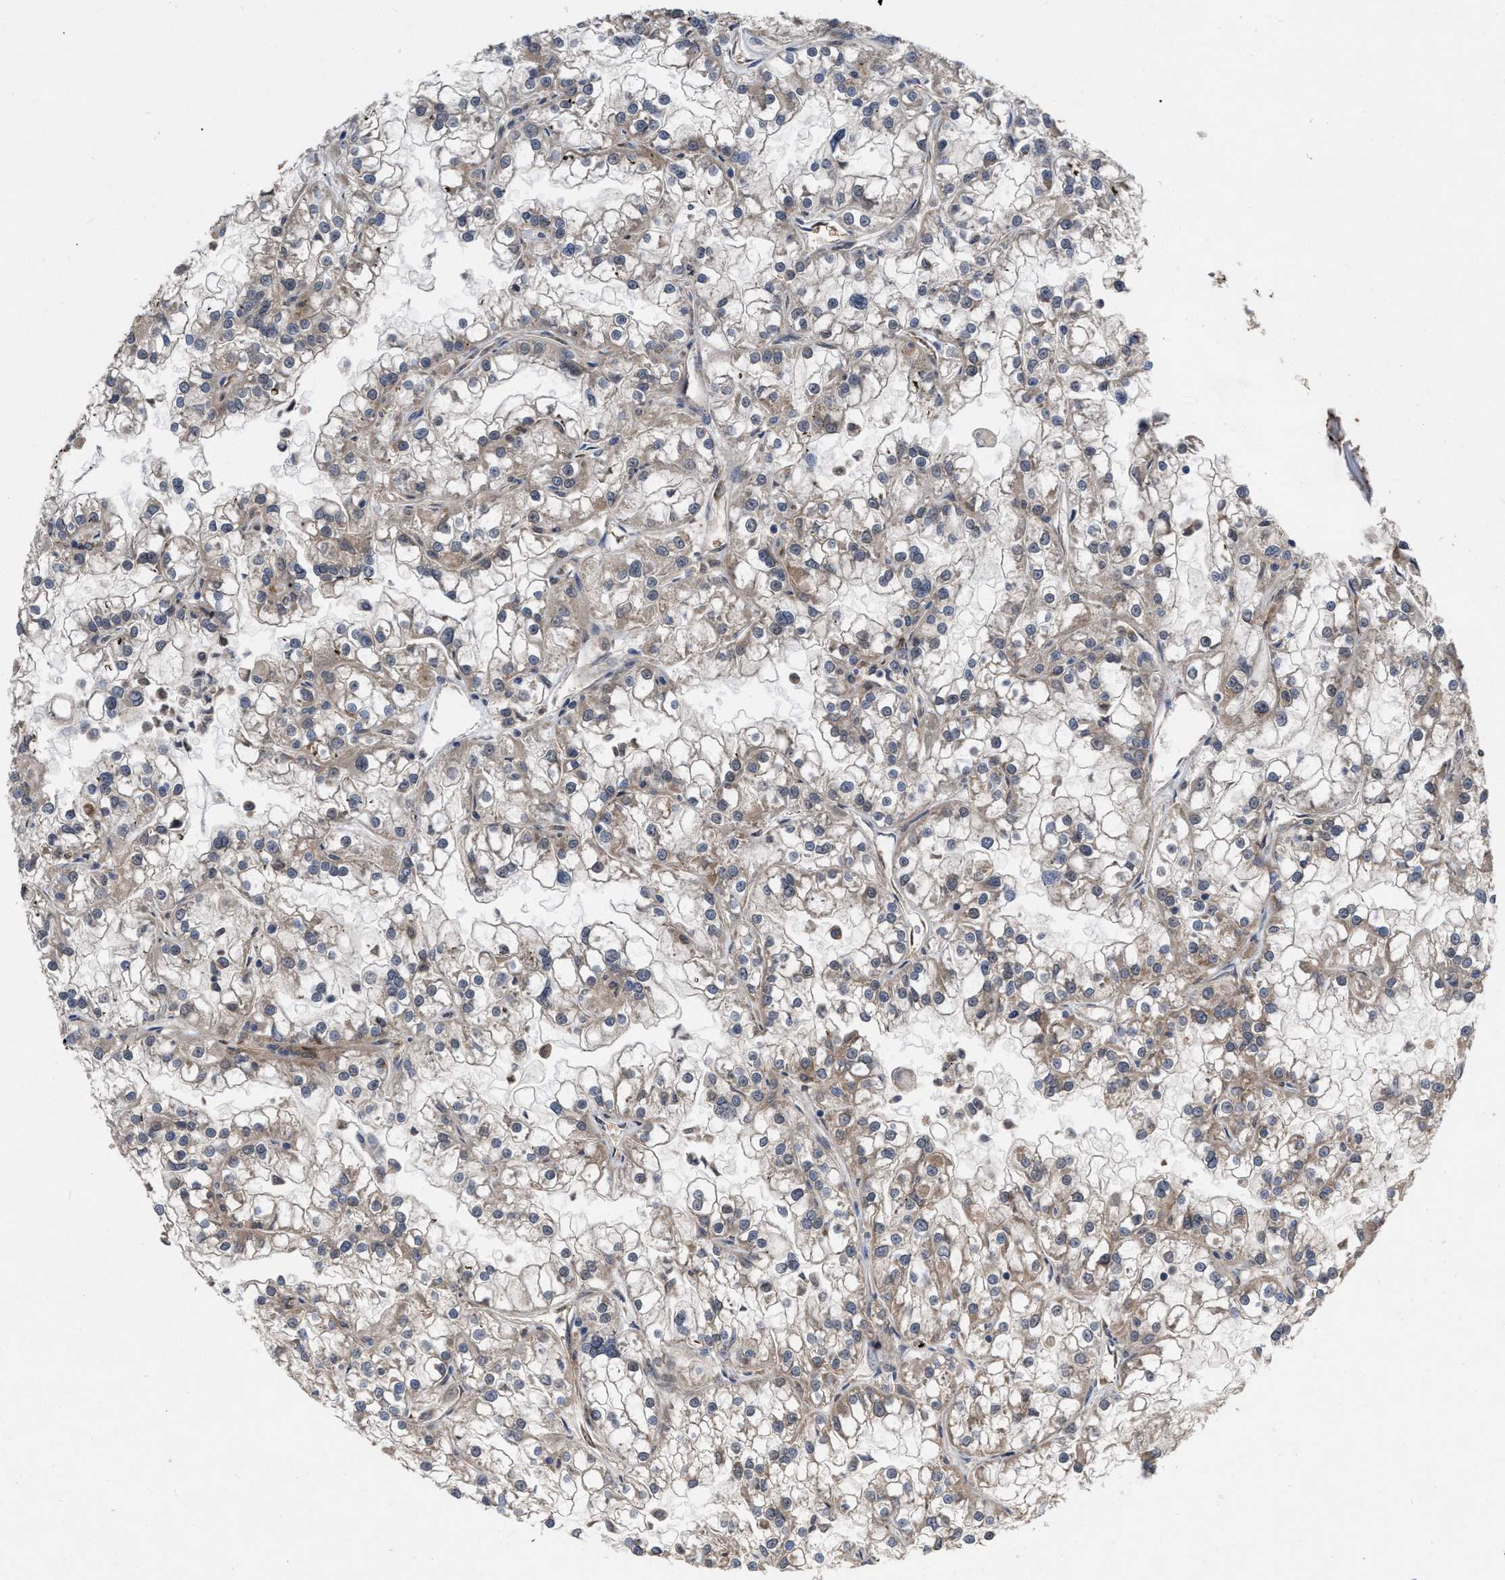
{"staining": {"intensity": "moderate", "quantity": "<25%", "location": "cytoplasmic/membranous"}, "tissue": "renal cancer", "cell_type": "Tumor cells", "image_type": "cancer", "snomed": [{"axis": "morphology", "description": "Adenocarcinoma, NOS"}, {"axis": "topography", "description": "Kidney"}], "caption": "Renal cancer (adenocarcinoma) was stained to show a protein in brown. There is low levels of moderate cytoplasmic/membranous expression in approximately <25% of tumor cells. The staining was performed using DAB, with brown indicating positive protein expression. Nuclei are stained blue with hematoxylin.", "gene": "CDKN2C", "patient": {"sex": "female", "age": 52}}